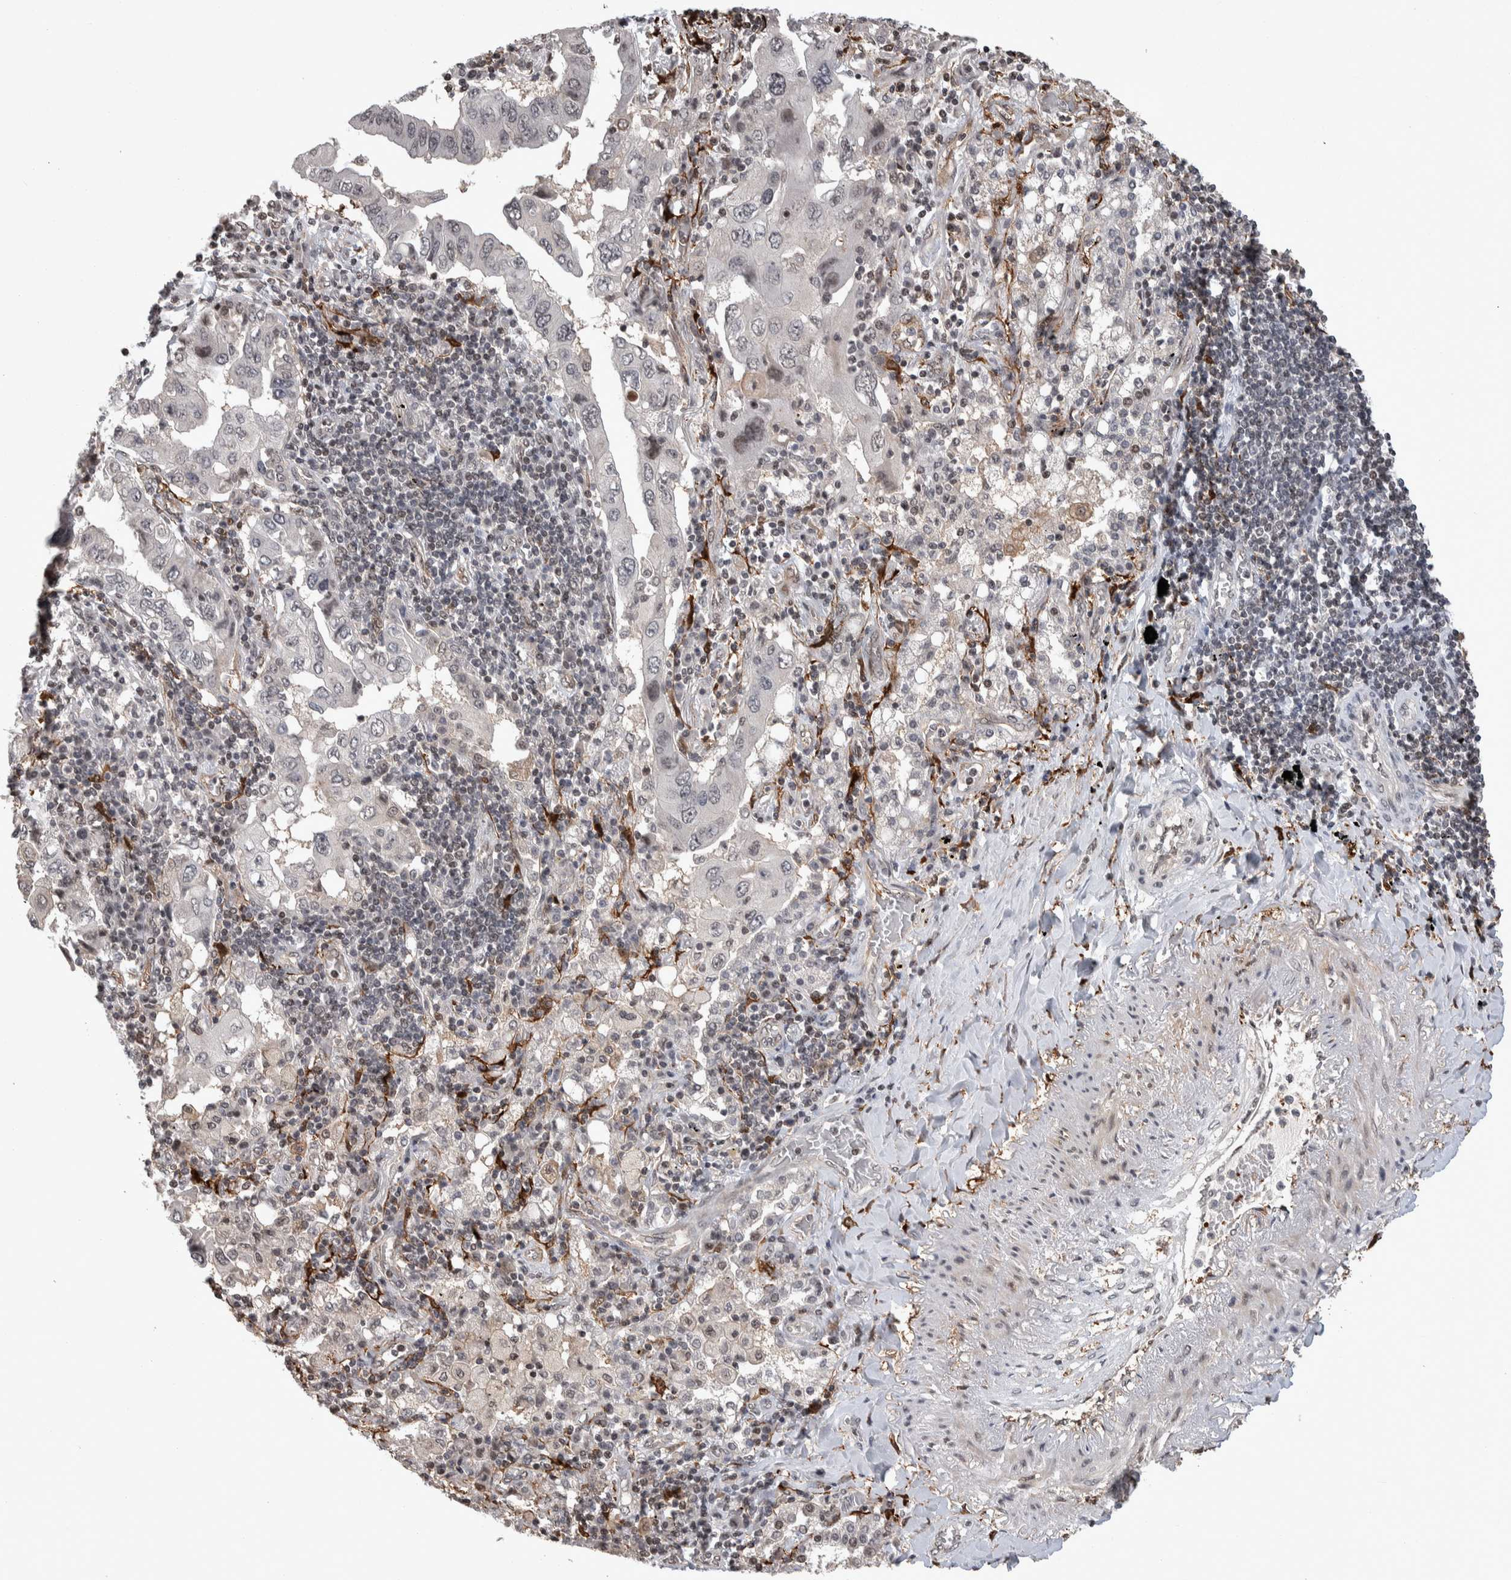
{"staining": {"intensity": "weak", "quantity": "<25%", "location": "nuclear"}, "tissue": "lung cancer", "cell_type": "Tumor cells", "image_type": "cancer", "snomed": [{"axis": "morphology", "description": "Adenocarcinoma, NOS"}, {"axis": "topography", "description": "Lung"}], "caption": "DAB immunohistochemical staining of lung cancer (adenocarcinoma) exhibits no significant positivity in tumor cells. (Brightfield microscopy of DAB IHC at high magnification).", "gene": "ZSCAN21", "patient": {"sex": "female", "age": 65}}